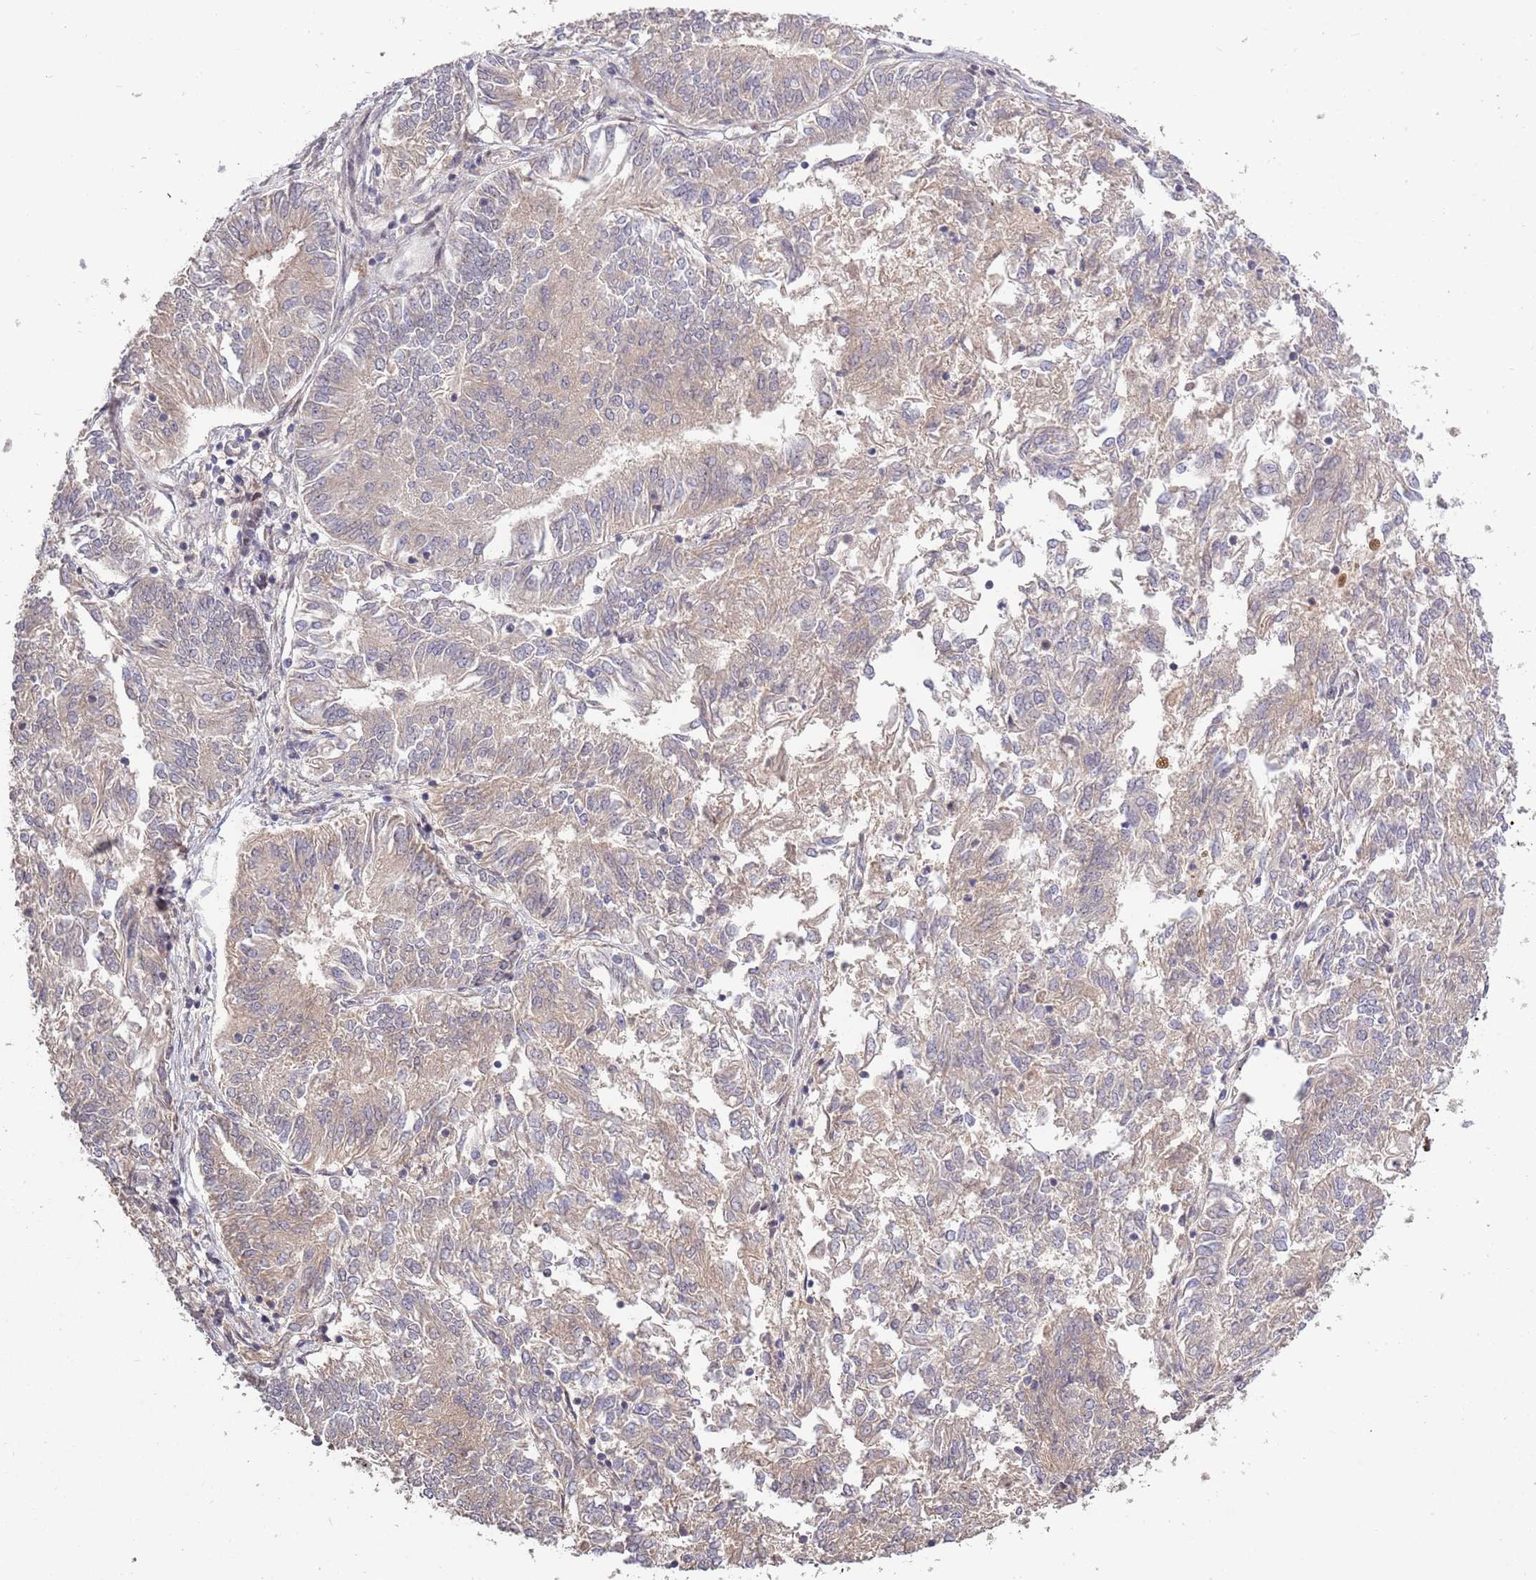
{"staining": {"intensity": "weak", "quantity": "<25%", "location": "cytoplasmic/membranous"}, "tissue": "endometrial cancer", "cell_type": "Tumor cells", "image_type": "cancer", "snomed": [{"axis": "morphology", "description": "Adenocarcinoma, NOS"}, {"axis": "topography", "description": "Endometrium"}], "caption": "This is an immunohistochemistry image of adenocarcinoma (endometrial). There is no positivity in tumor cells.", "gene": "SYNDIG1L", "patient": {"sex": "female", "age": 58}}